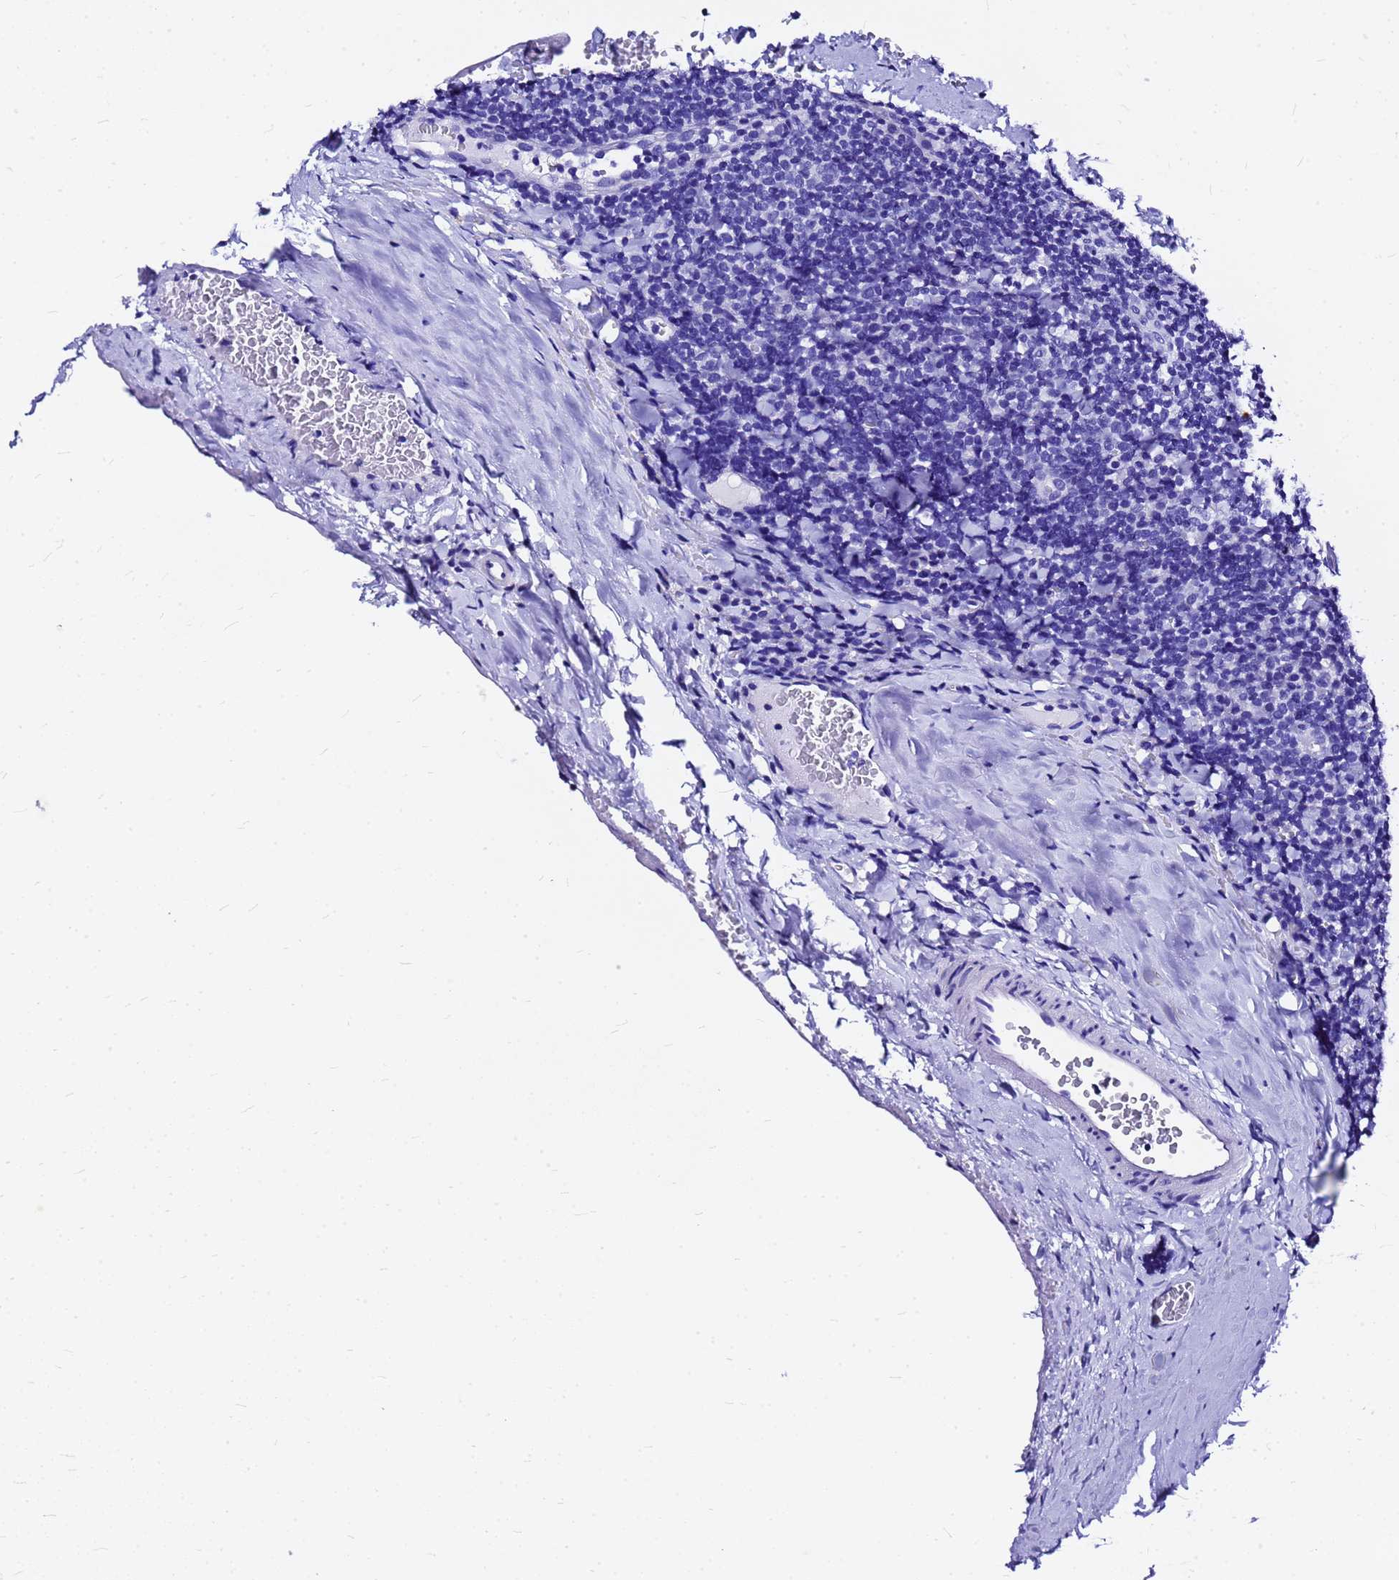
{"staining": {"intensity": "negative", "quantity": "none", "location": "none"}, "tissue": "tonsil", "cell_type": "Germinal center cells", "image_type": "normal", "snomed": [{"axis": "morphology", "description": "Normal tissue, NOS"}, {"axis": "topography", "description": "Tonsil"}], "caption": "High magnification brightfield microscopy of benign tonsil stained with DAB (brown) and counterstained with hematoxylin (blue): germinal center cells show no significant positivity.", "gene": "HERC4", "patient": {"sex": "male", "age": 17}}